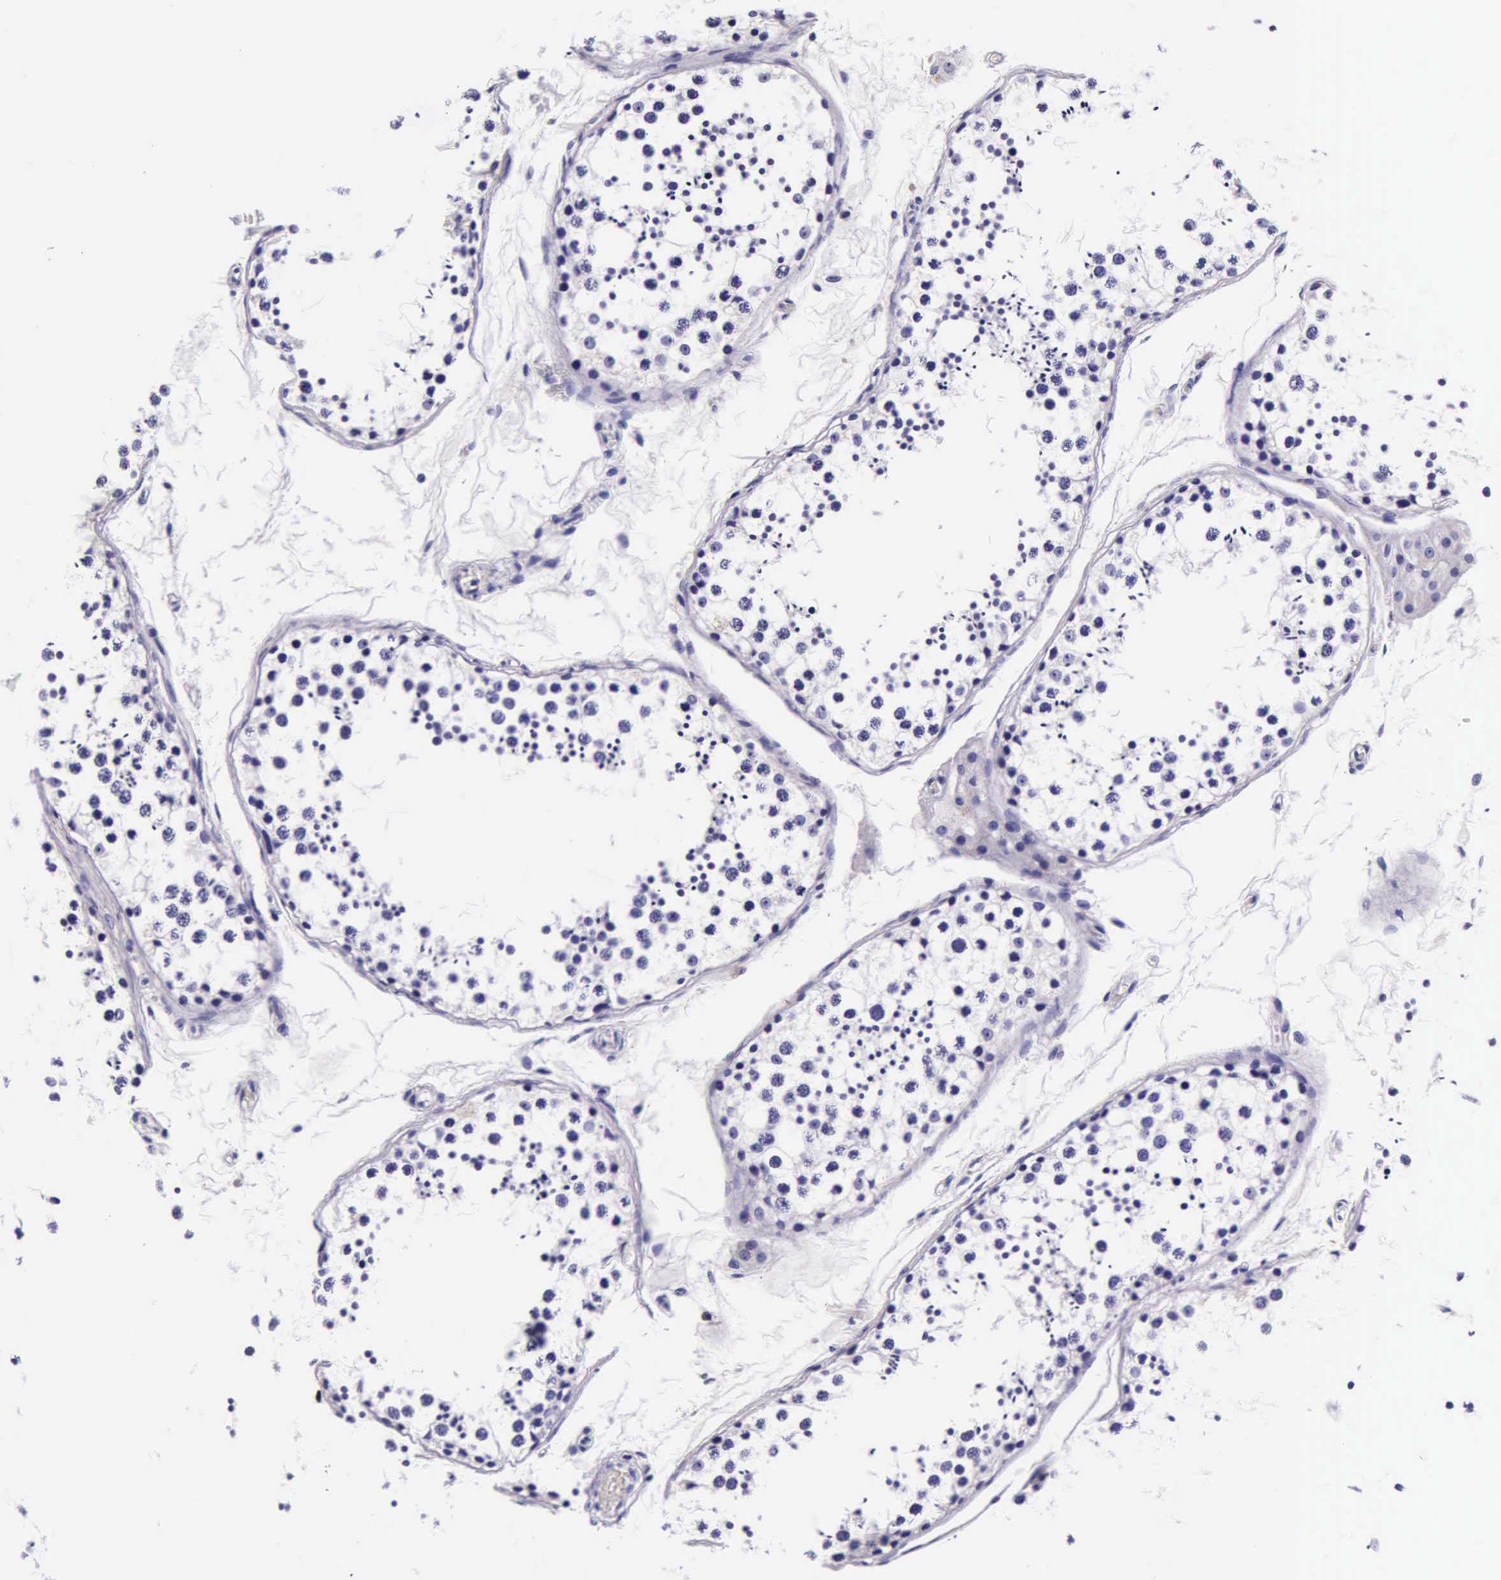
{"staining": {"intensity": "negative", "quantity": "none", "location": "none"}, "tissue": "testis", "cell_type": "Cells in seminiferous ducts", "image_type": "normal", "snomed": [{"axis": "morphology", "description": "Normal tissue, NOS"}, {"axis": "topography", "description": "Testis"}], "caption": "Testis was stained to show a protein in brown. There is no significant expression in cells in seminiferous ducts. (DAB (3,3'-diaminobenzidine) immunohistochemistry visualized using brightfield microscopy, high magnification).", "gene": "DGCR2", "patient": {"sex": "male", "age": 57}}